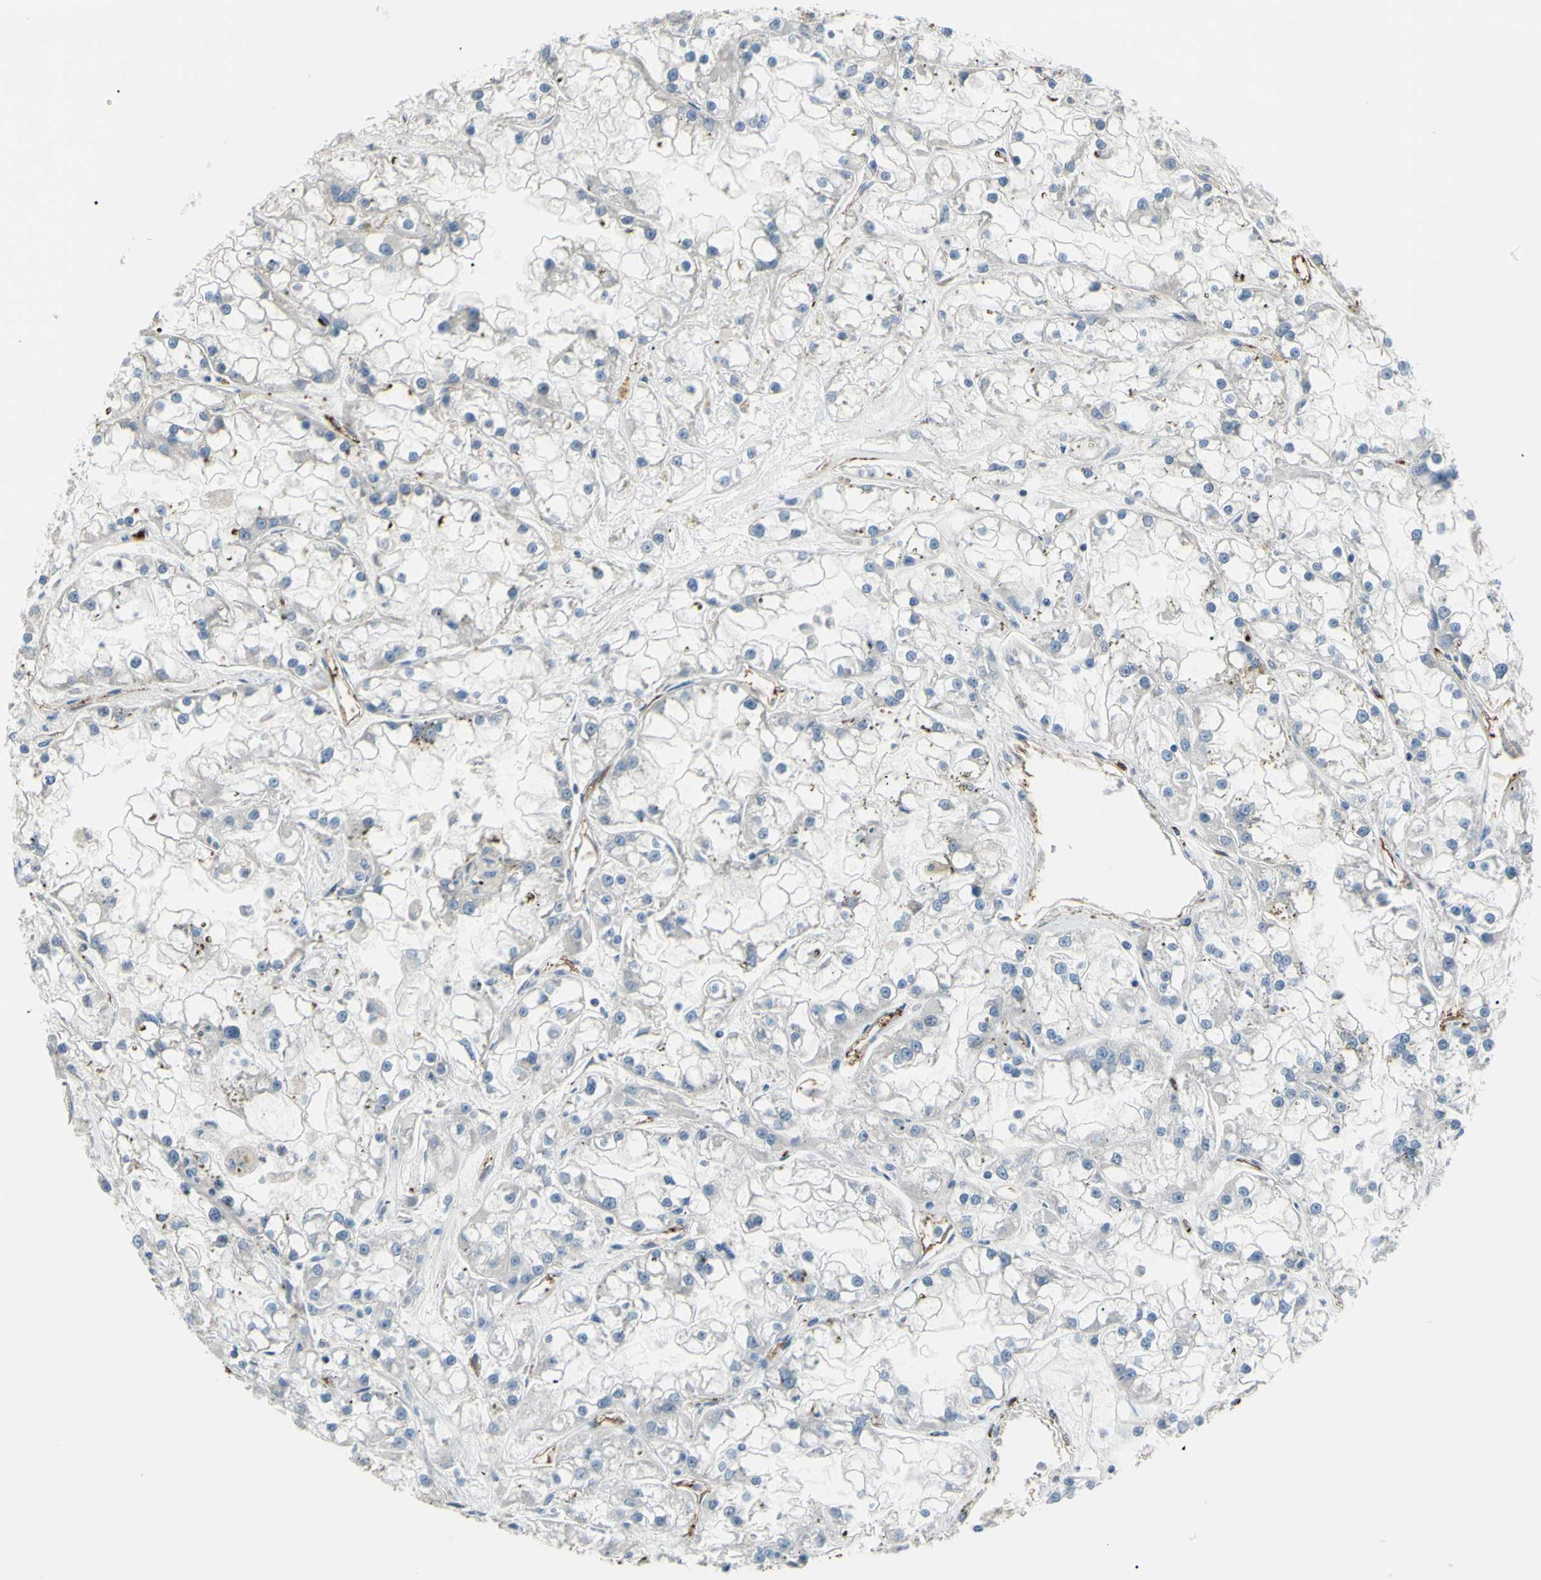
{"staining": {"intensity": "negative", "quantity": "none", "location": "none"}, "tissue": "renal cancer", "cell_type": "Tumor cells", "image_type": "cancer", "snomed": [{"axis": "morphology", "description": "Adenocarcinoma, NOS"}, {"axis": "topography", "description": "Kidney"}], "caption": "Immunohistochemical staining of renal adenocarcinoma demonstrates no significant expression in tumor cells. The staining was performed using DAB to visualize the protein expression in brown, while the nuclei were stained in blue with hematoxylin (Magnification: 20x).", "gene": "PRRG2", "patient": {"sex": "female", "age": 52}}